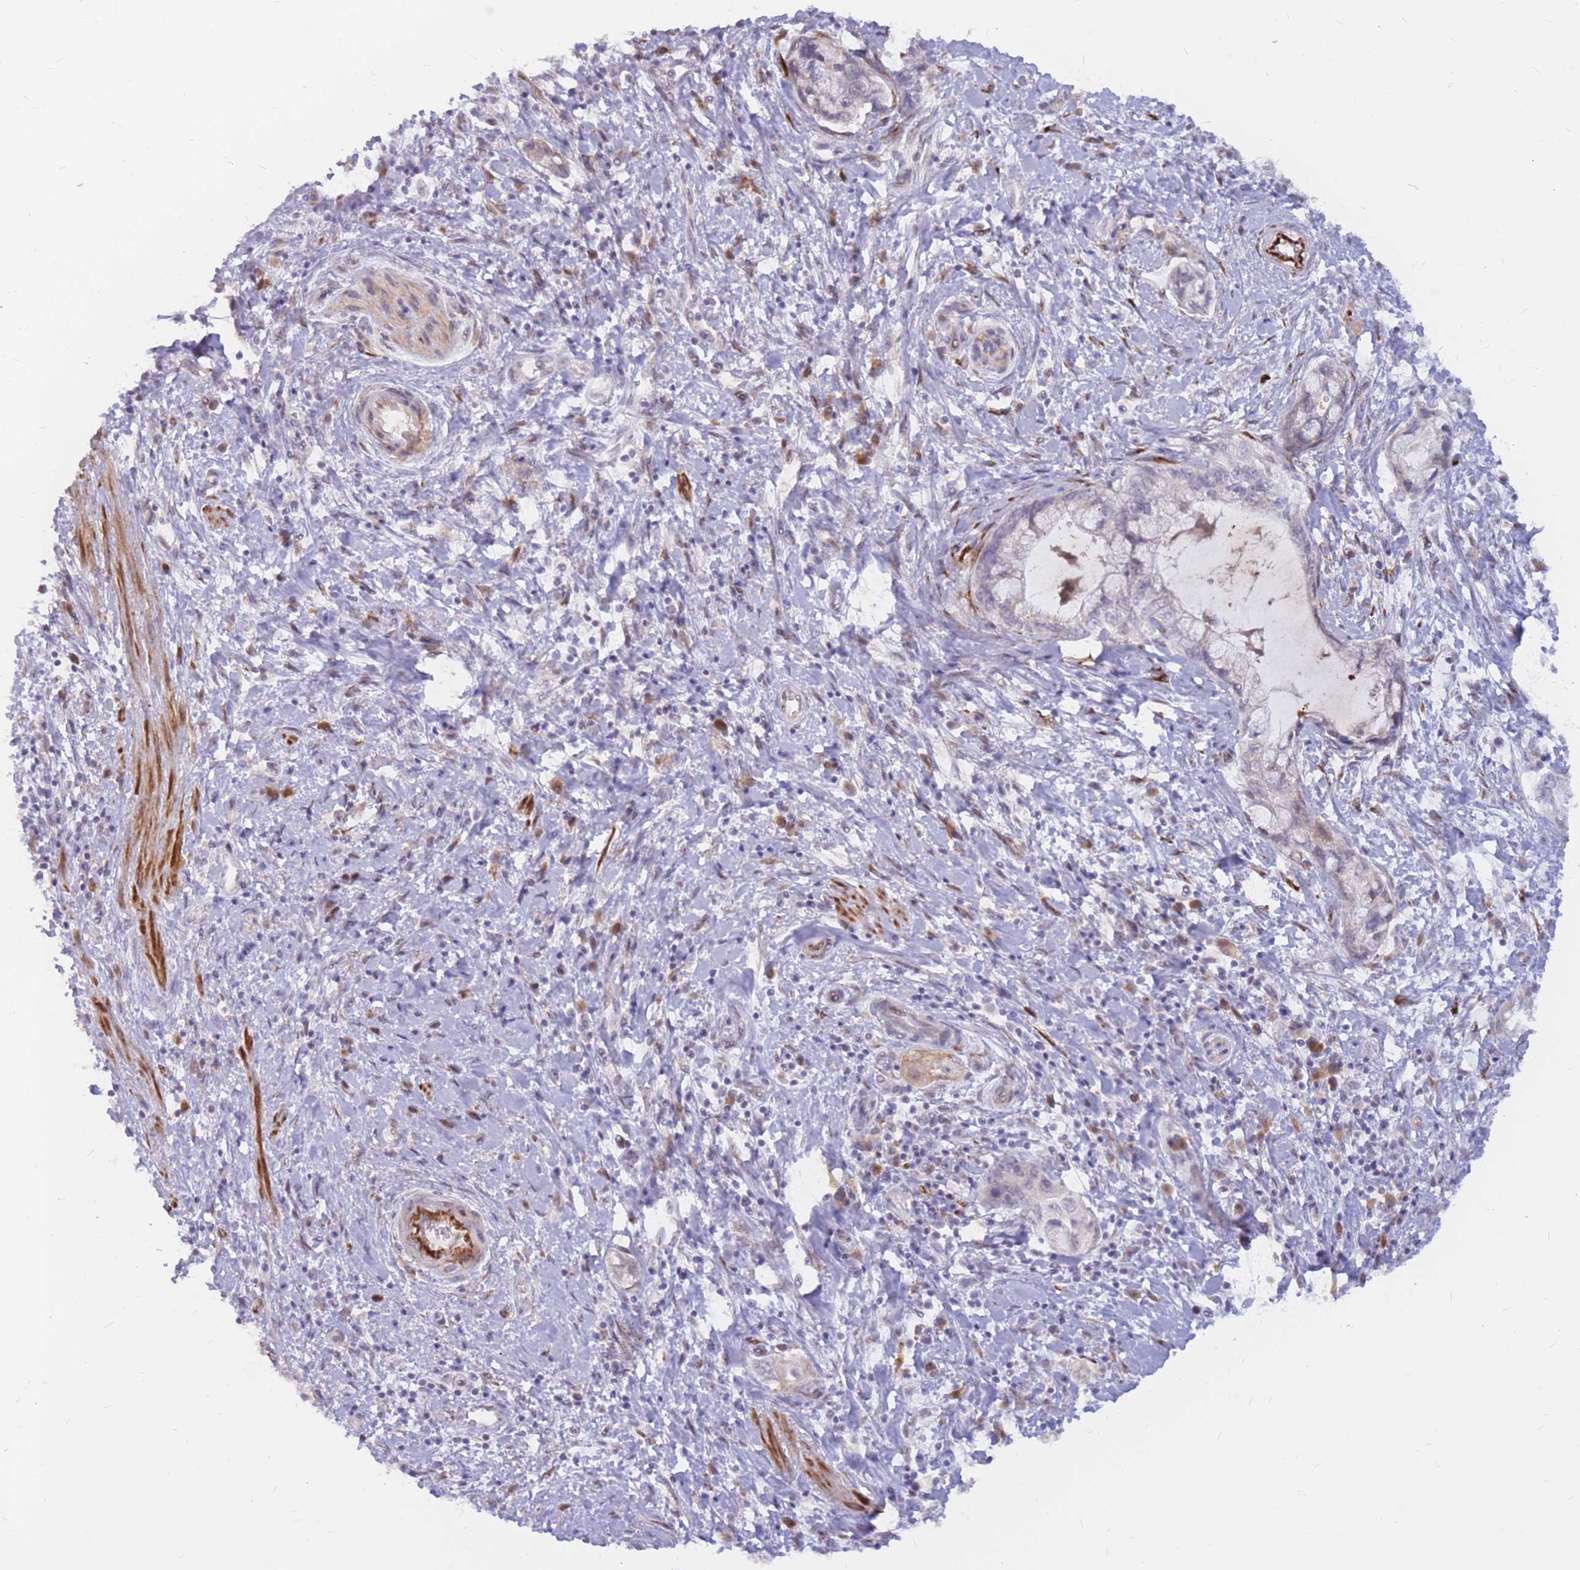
{"staining": {"intensity": "negative", "quantity": "none", "location": "none"}, "tissue": "pancreatic cancer", "cell_type": "Tumor cells", "image_type": "cancer", "snomed": [{"axis": "morphology", "description": "Adenocarcinoma, NOS"}, {"axis": "topography", "description": "Pancreas"}], "caption": "A high-resolution histopathology image shows immunohistochemistry staining of pancreatic cancer, which reveals no significant expression in tumor cells.", "gene": "ADD2", "patient": {"sex": "female", "age": 73}}